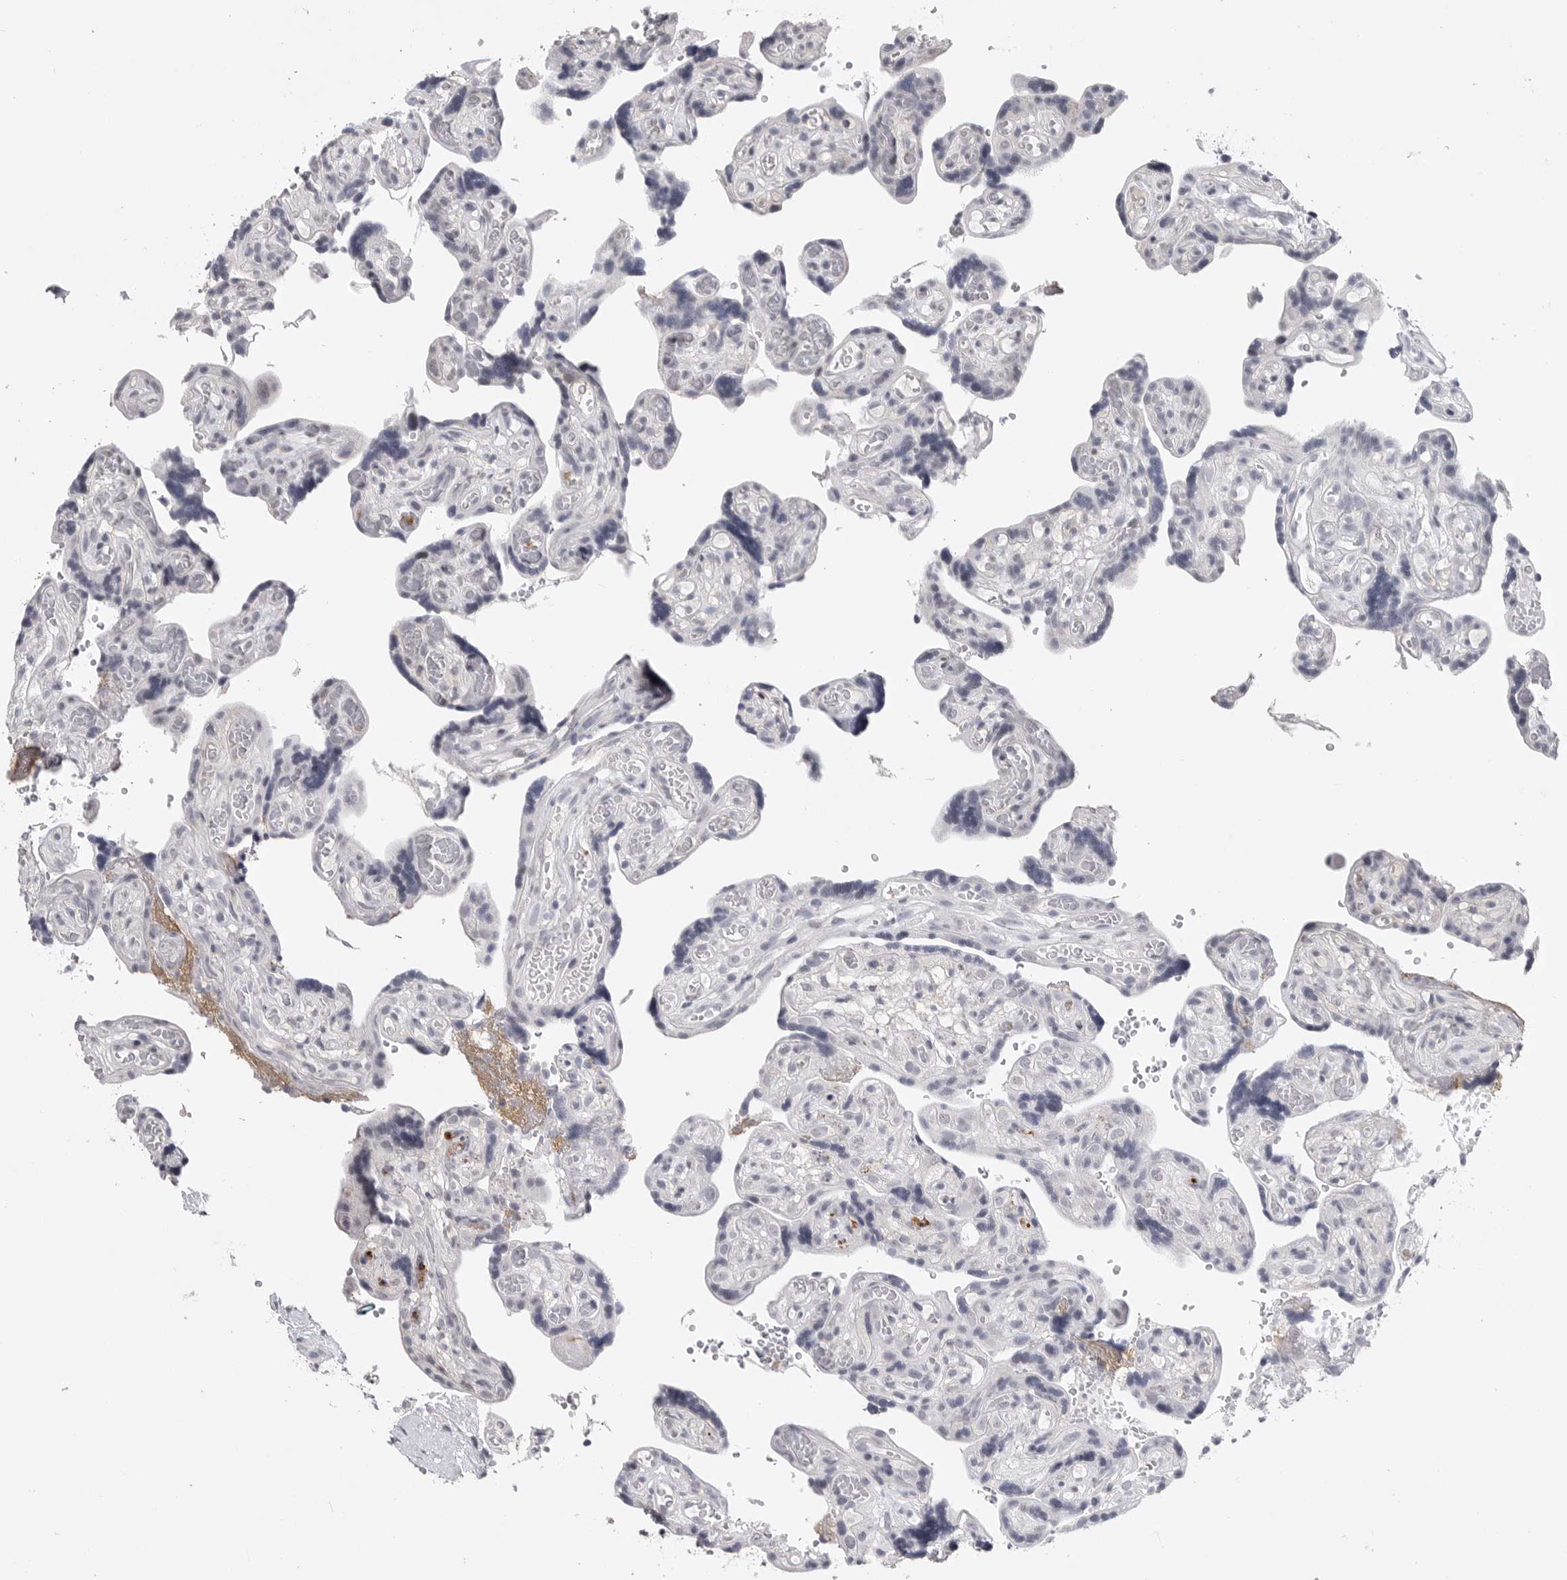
{"staining": {"intensity": "weak", "quantity": "25%-75%", "location": "cytoplasmic/membranous"}, "tissue": "placenta", "cell_type": "Decidual cells", "image_type": "normal", "snomed": [{"axis": "morphology", "description": "Normal tissue, NOS"}, {"axis": "topography", "description": "Placenta"}], "caption": "Immunohistochemical staining of unremarkable human placenta reveals low levels of weak cytoplasmic/membranous staining in approximately 25%-75% of decidual cells.", "gene": "FBXO43", "patient": {"sex": "female", "age": 30}}